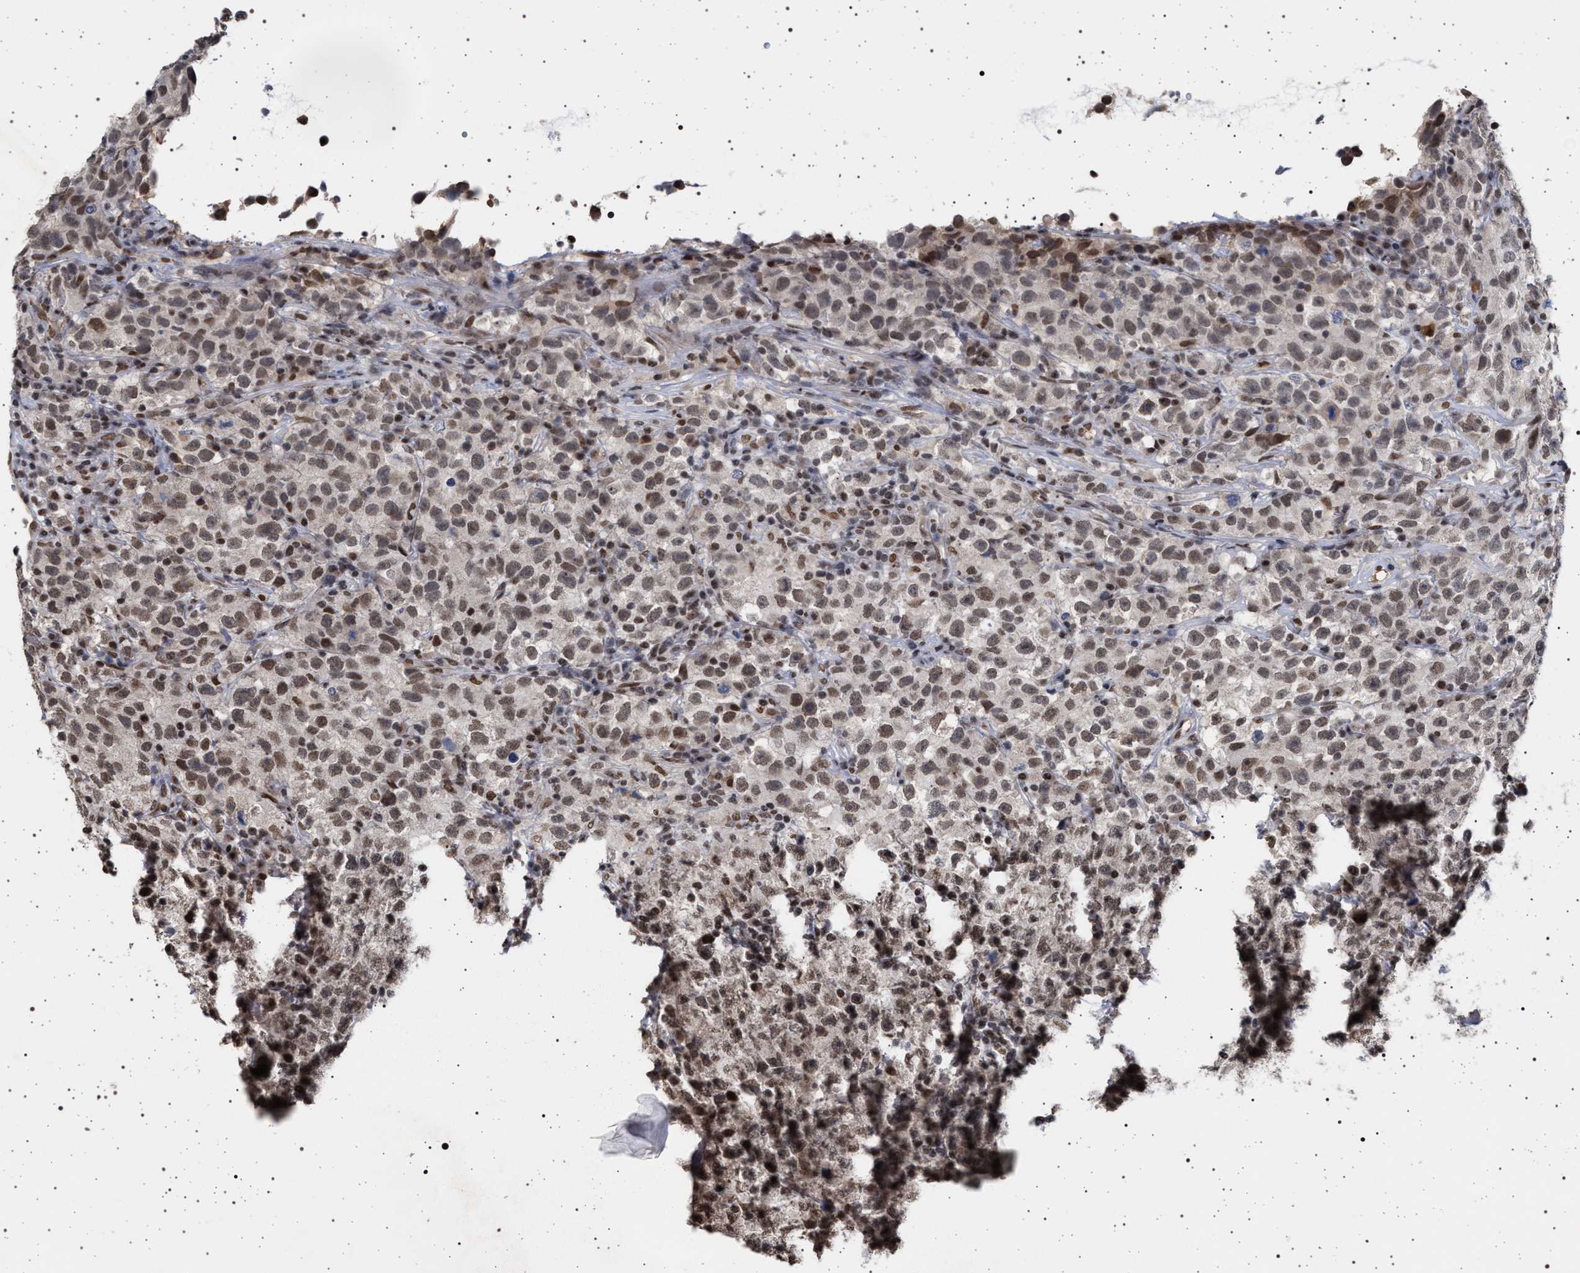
{"staining": {"intensity": "moderate", "quantity": ">75%", "location": "nuclear"}, "tissue": "testis cancer", "cell_type": "Tumor cells", "image_type": "cancer", "snomed": [{"axis": "morphology", "description": "Seminoma, NOS"}, {"axis": "topography", "description": "Testis"}], "caption": "Immunohistochemical staining of human testis cancer shows moderate nuclear protein positivity in approximately >75% of tumor cells.", "gene": "PHF12", "patient": {"sex": "male", "age": 22}}